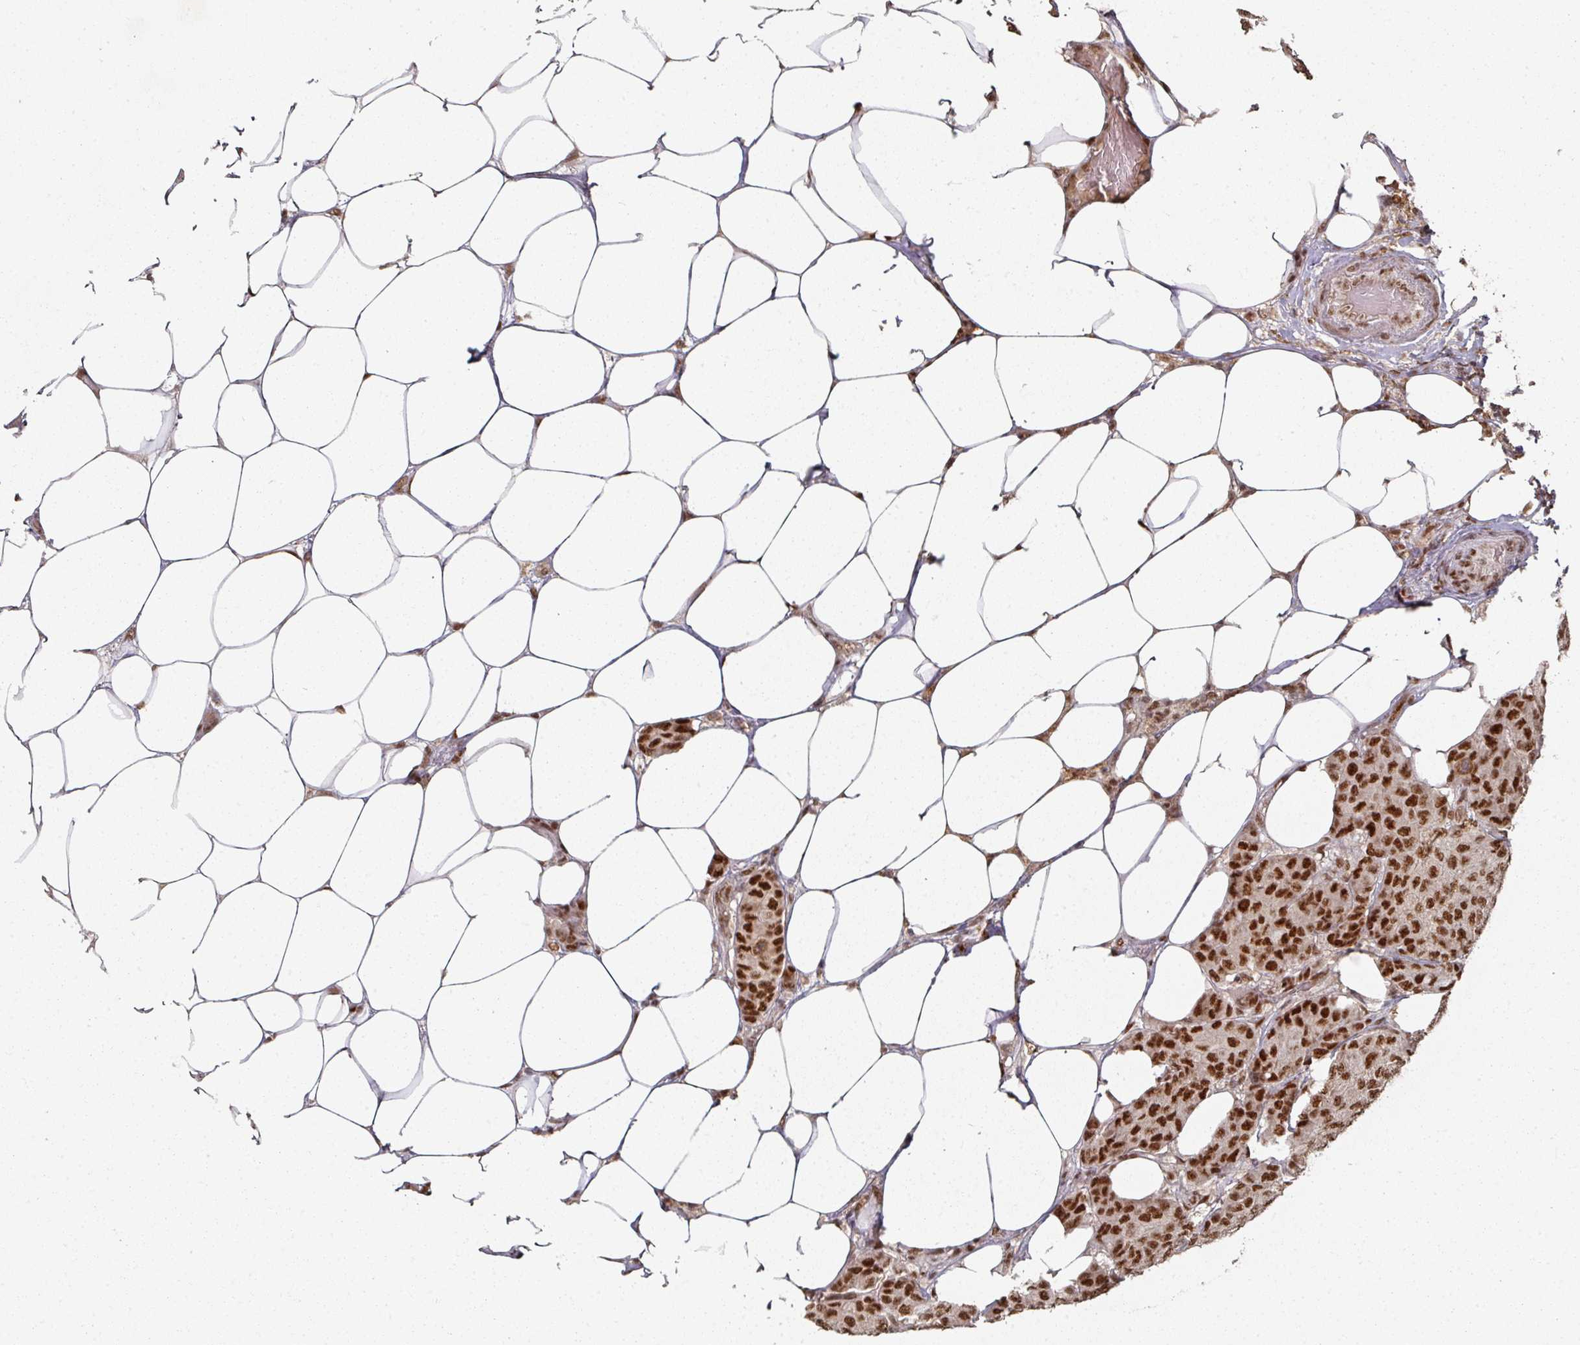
{"staining": {"intensity": "strong", "quantity": ">75%", "location": "nuclear"}, "tissue": "breast cancer", "cell_type": "Tumor cells", "image_type": "cancer", "snomed": [{"axis": "morphology", "description": "Duct carcinoma"}, {"axis": "topography", "description": "Breast"}], "caption": "Breast cancer (infiltrating ductal carcinoma) stained with a brown dye shows strong nuclear positive staining in about >75% of tumor cells.", "gene": "MEPCE", "patient": {"sex": "female", "age": 75}}